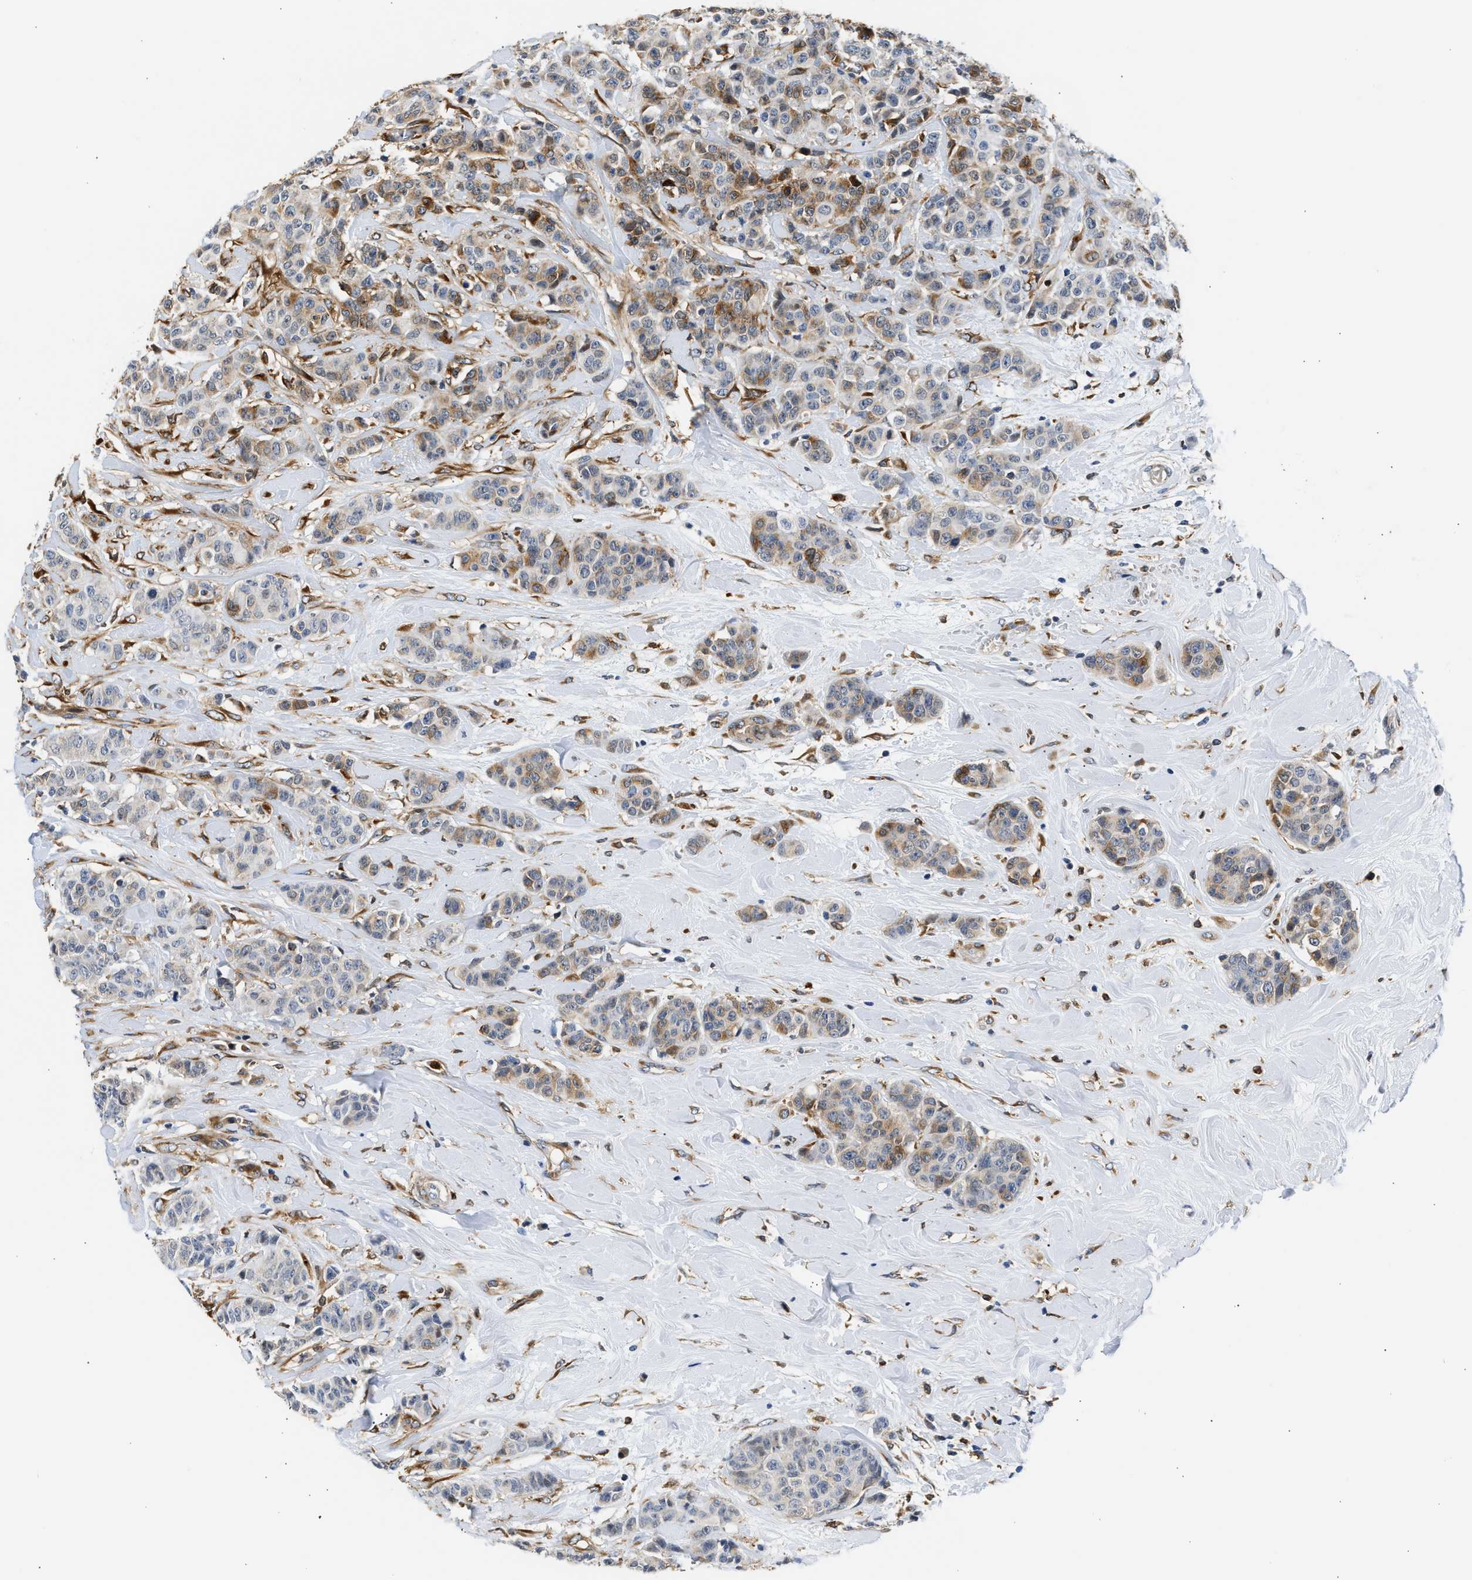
{"staining": {"intensity": "moderate", "quantity": "<25%", "location": "cytoplasmic/membranous"}, "tissue": "breast cancer", "cell_type": "Tumor cells", "image_type": "cancer", "snomed": [{"axis": "morphology", "description": "Normal tissue, NOS"}, {"axis": "morphology", "description": "Duct carcinoma"}, {"axis": "topography", "description": "Breast"}], "caption": "There is low levels of moderate cytoplasmic/membranous expression in tumor cells of breast cancer (intraductal carcinoma), as demonstrated by immunohistochemical staining (brown color).", "gene": "RAB31", "patient": {"sex": "female", "age": 40}}